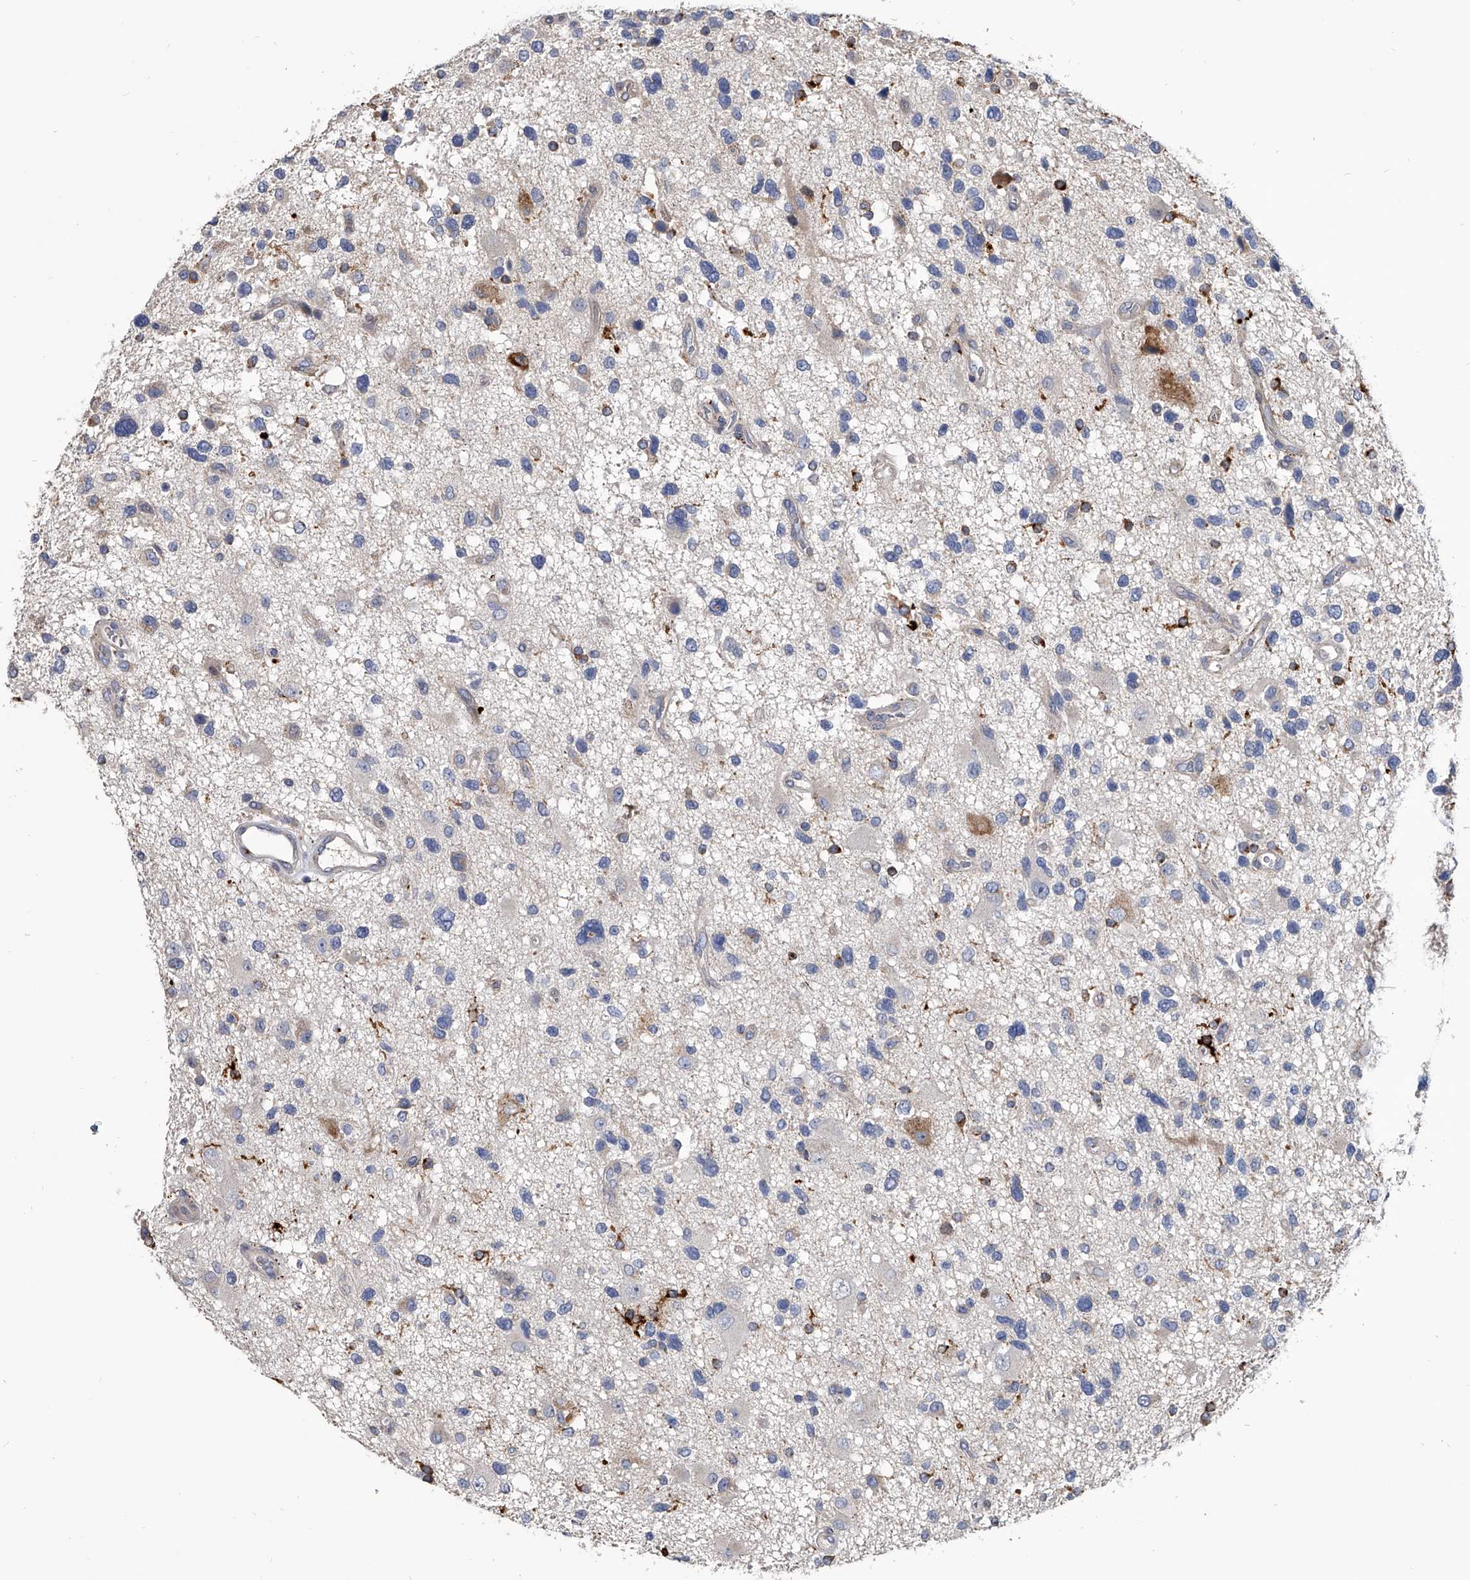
{"staining": {"intensity": "negative", "quantity": "none", "location": "none"}, "tissue": "glioma", "cell_type": "Tumor cells", "image_type": "cancer", "snomed": [{"axis": "morphology", "description": "Glioma, malignant, High grade"}, {"axis": "topography", "description": "Brain"}], "caption": "This image is of glioma stained with IHC to label a protein in brown with the nuclei are counter-stained blue. There is no expression in tumor cells.", "gene": "SPP1", "patient": {"sex": "male", "age": 33}}